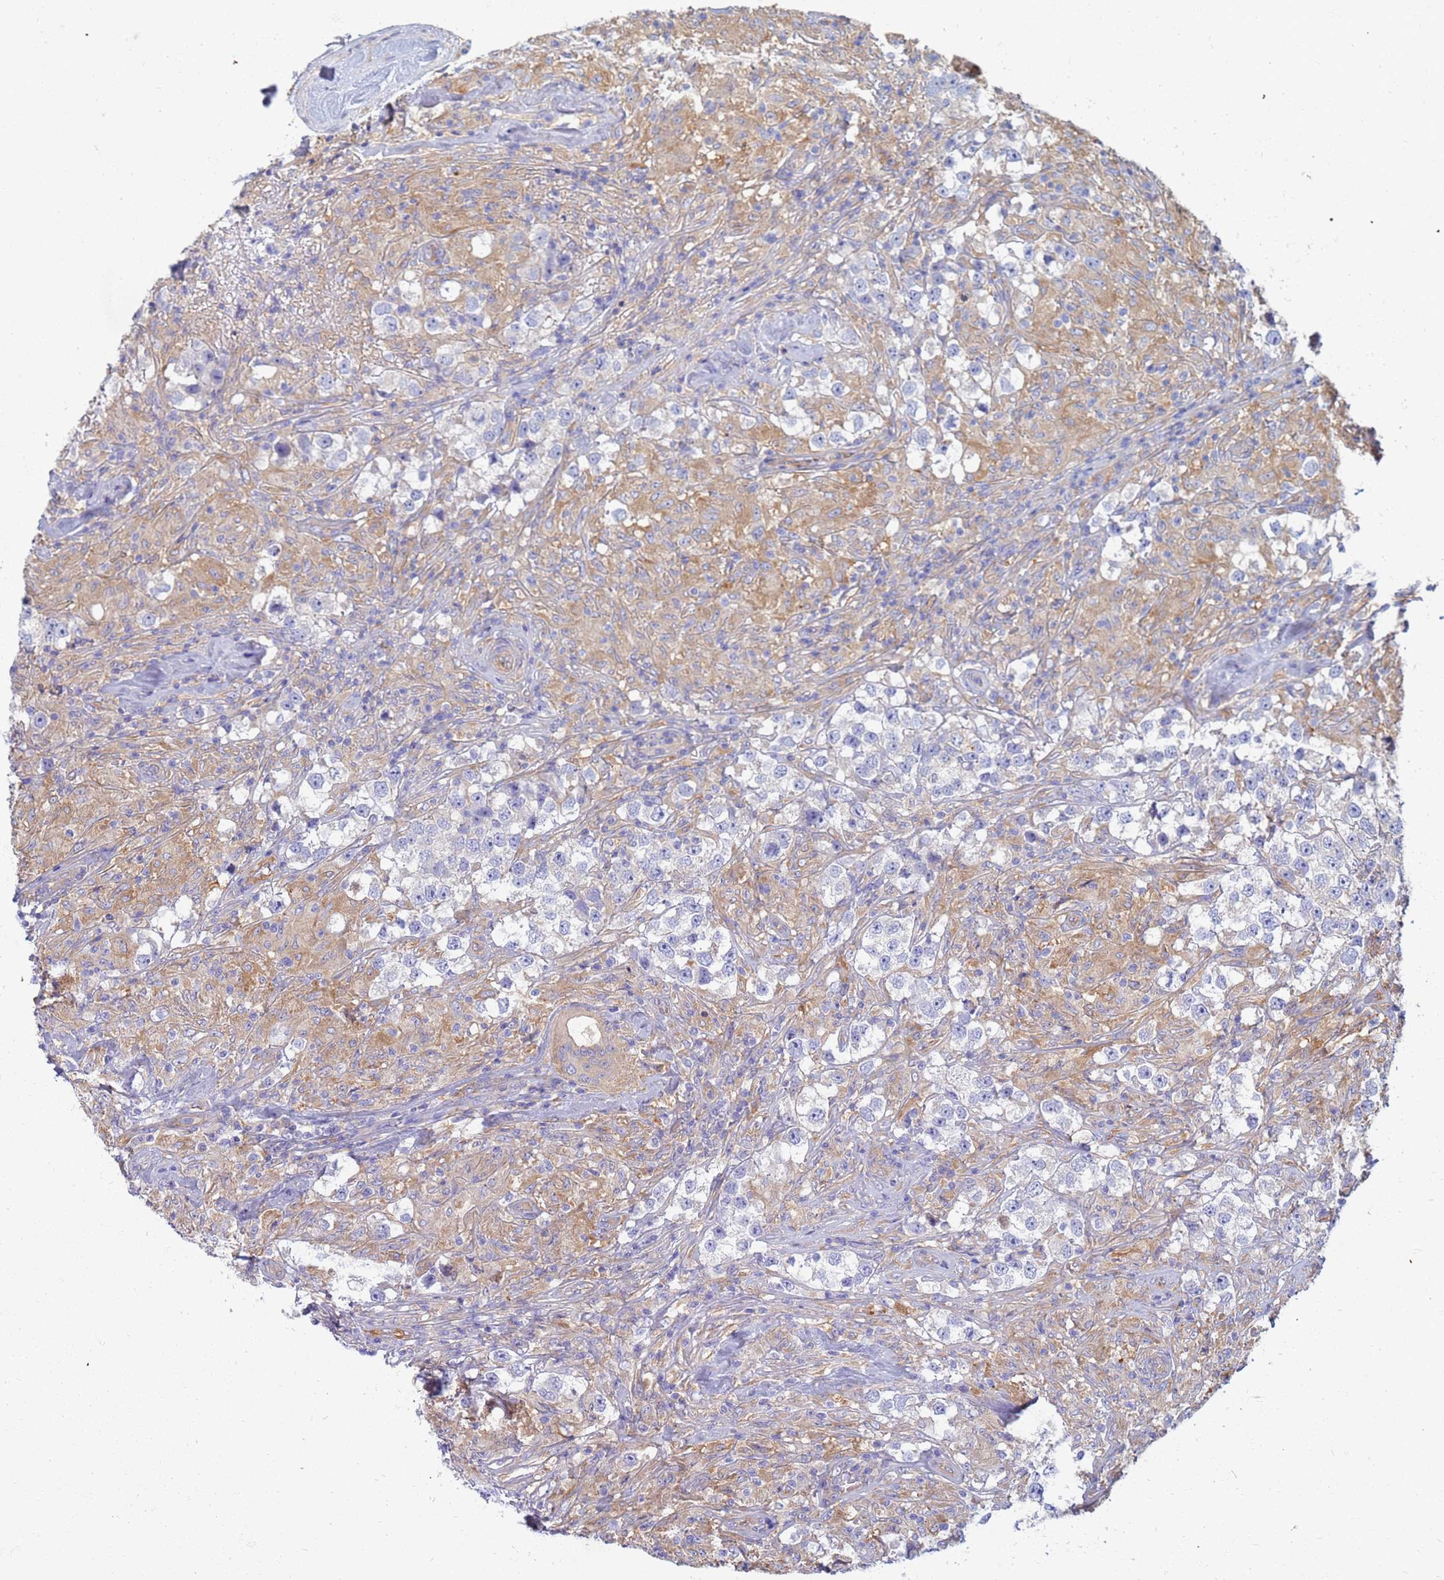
{"staining": {"intensity": "negative", "quantity": "none", "location": "none"}, "tissue": "testis cancer", "cell_type": "Tumor cells", "image_type": "cancer", "snomed": [{"axis": "morphology", "description": "Seminoma, NOS"}, {"axis": "topography", "description": "Testis"}], "caption": "This is a histopathology image of IHC staining of testis seminoma, which shows no staining in tumor cells.", "gene": "EEA1", "patient": {"sex": "male", "age": 46}}